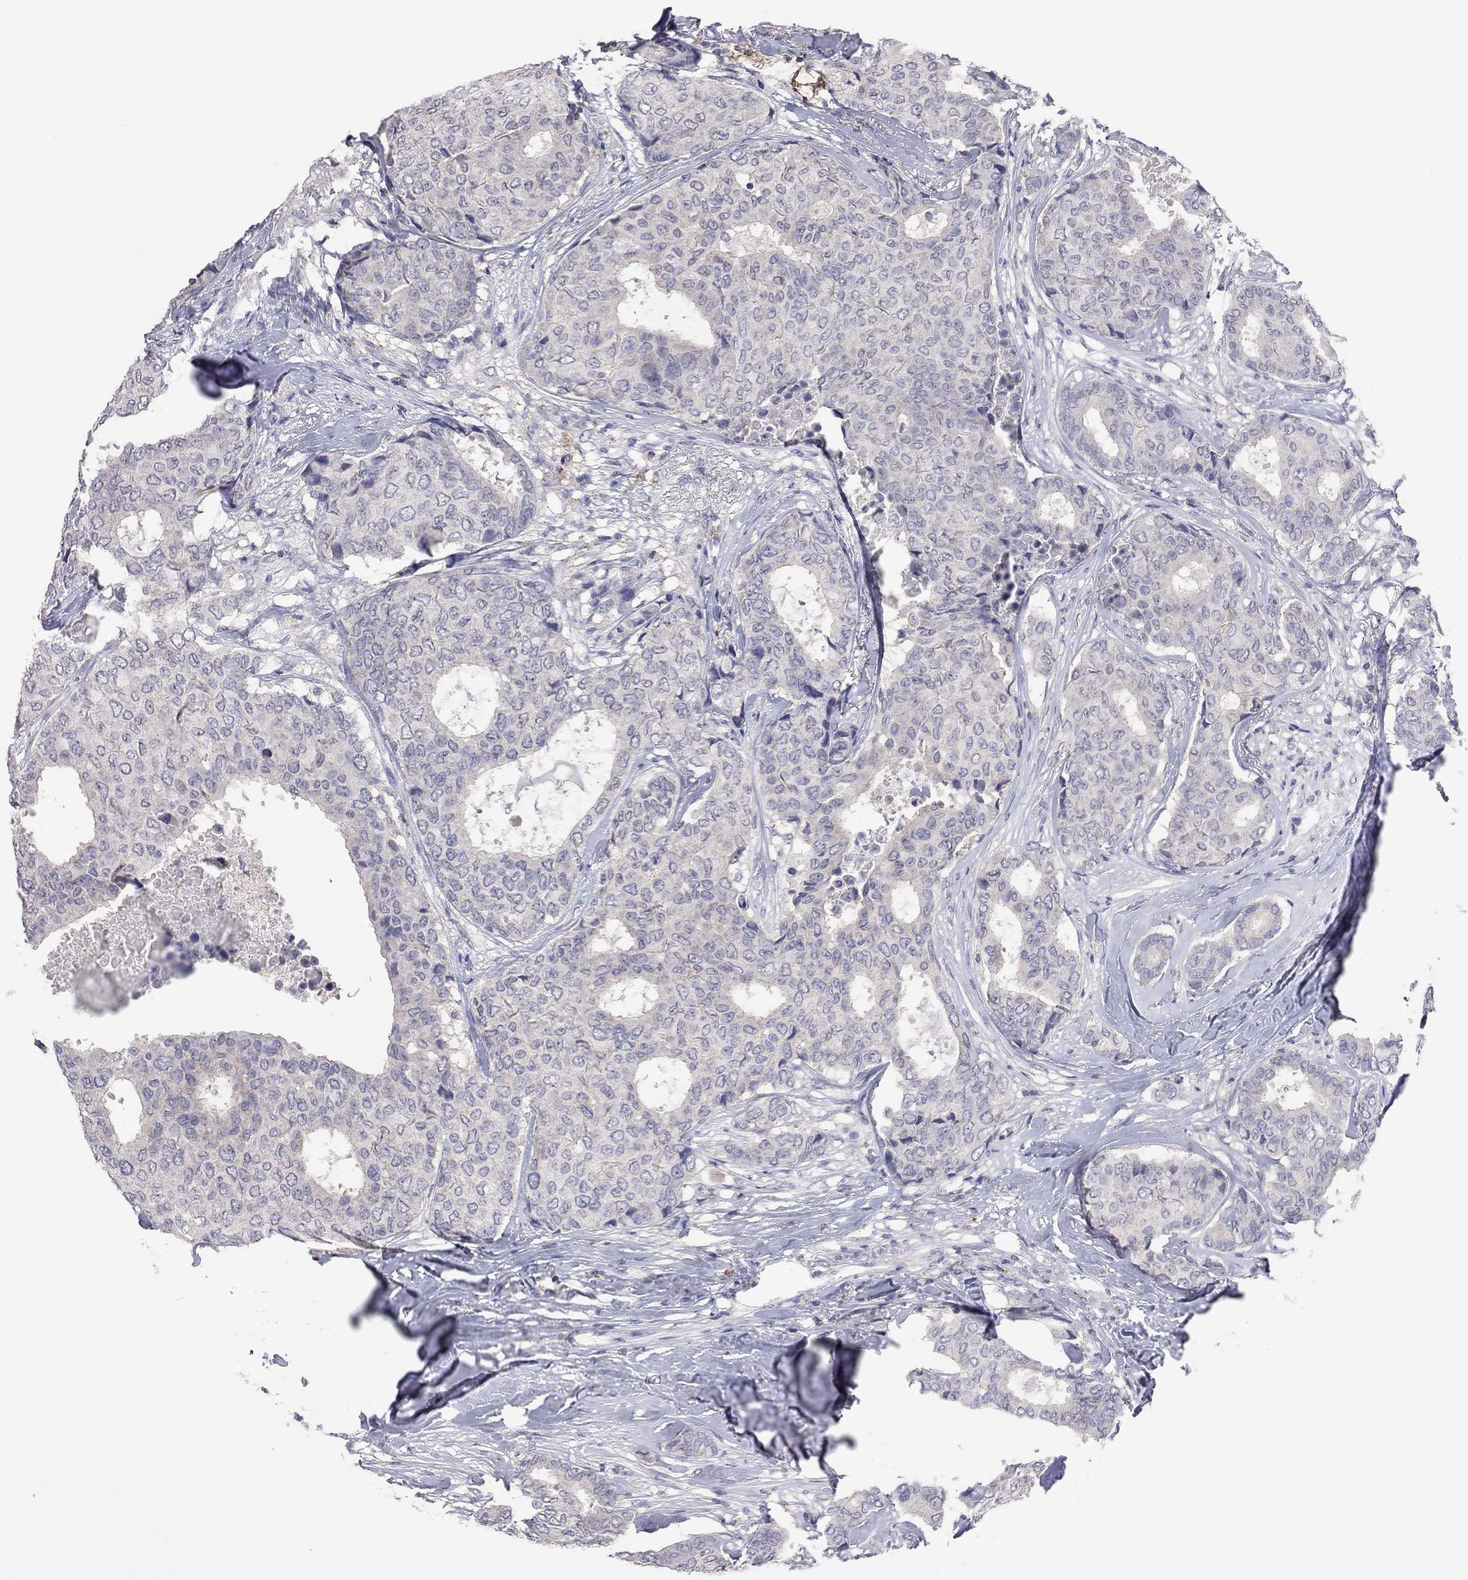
{"staining": {"intensity": "negative", "quantity": "none", "location": "none"}, "tissue": "breast cancer", "cell_type": "Tumor cells", "image_type": "cancer", "snomed": [{"axis": "morphology", "description": "Duct carcinoma"}, {"axis": "topography", "description": "Breast"}], "caption": "This is an immunohistochemistry (IHC) histopathology image of human invasive ductal carcinoma (breast). There is no staining in tumor cells.", "gene": "MMP13", "patient": {"sex": "female", "age": 75}}